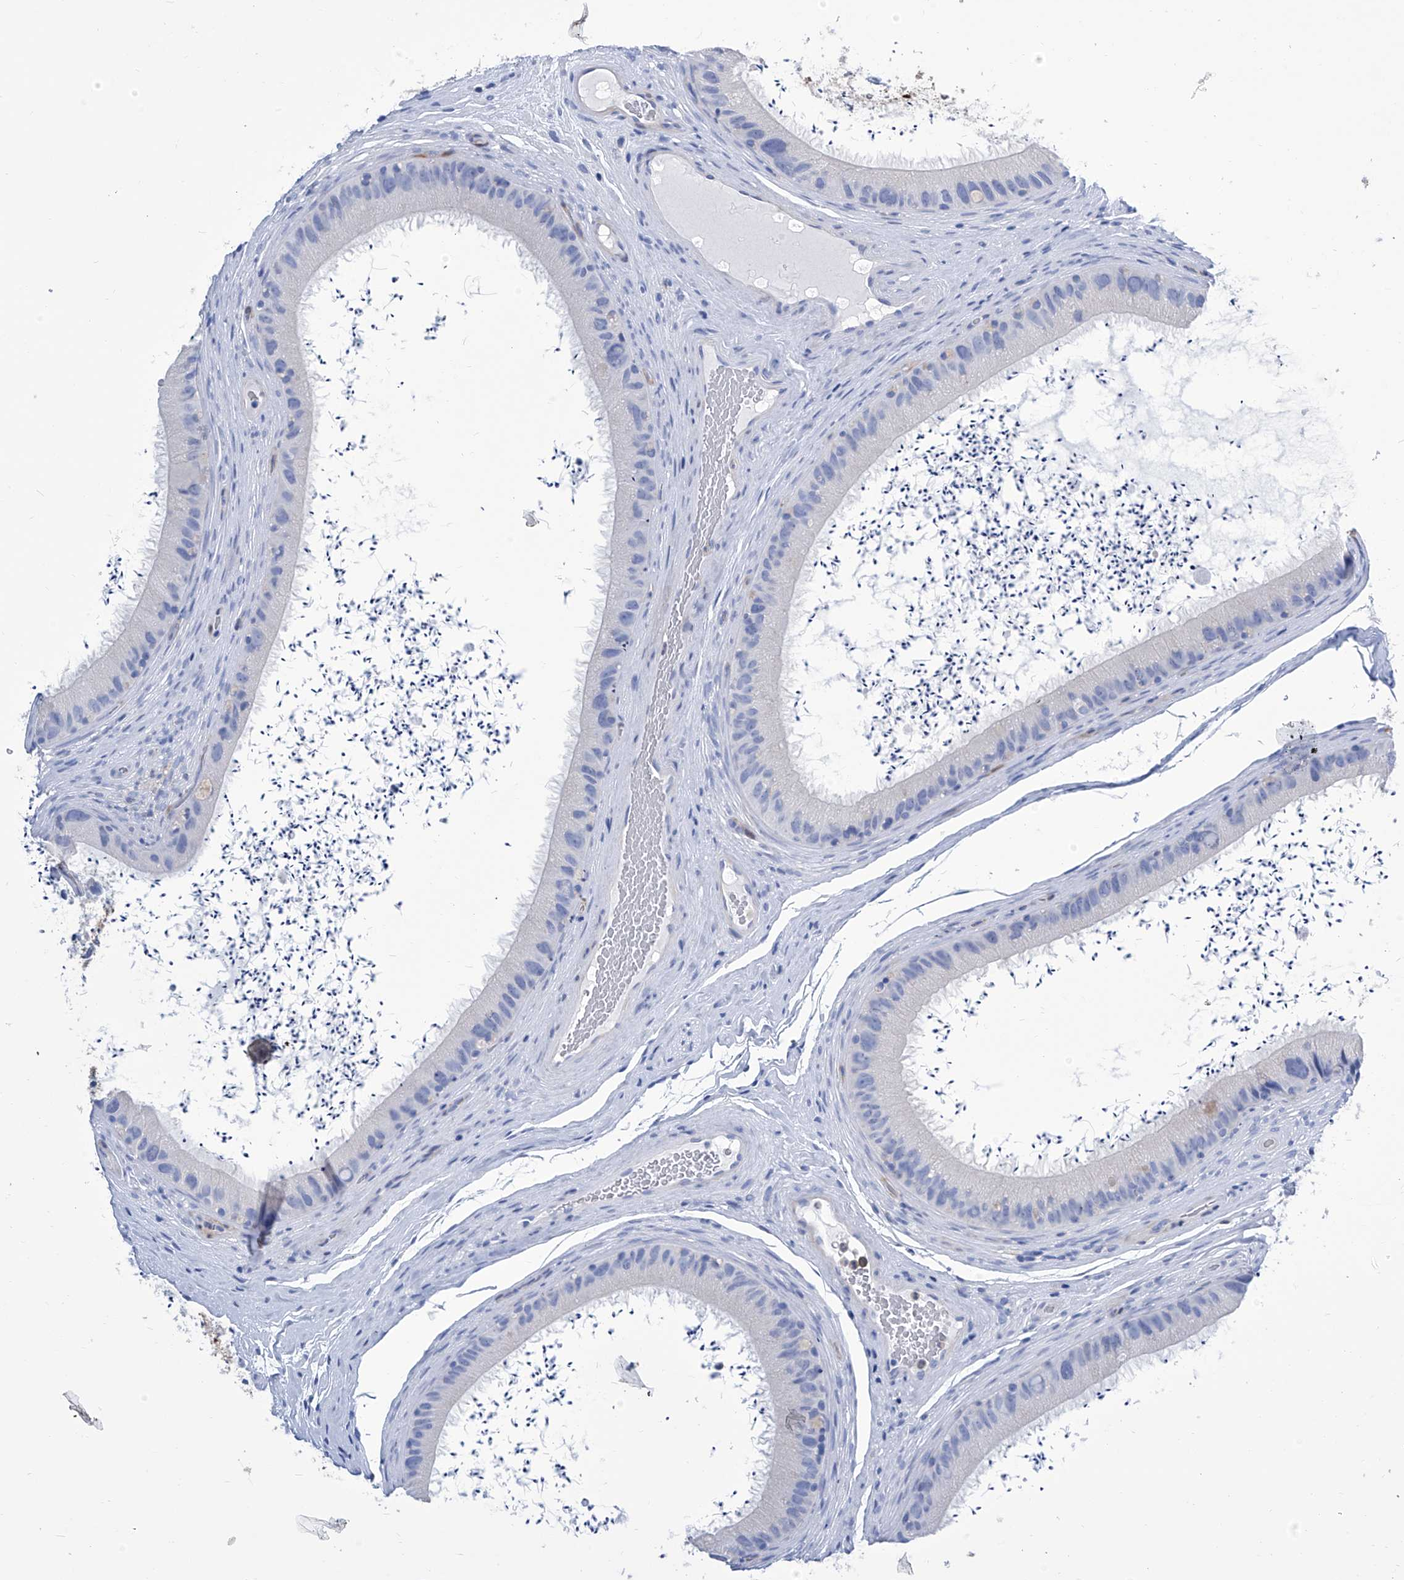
{"staining": {"intensity": "negative", "quantity": "none", "location": "none"}, "tissue": "epididymis", "cell_type": "Glandular cells", "image_type": "normal", "snomed": [{"axis": "morphology", "description": "Normal tissue, NOS"}, {"axis": "topography", "description": "Epididymis, spermatic cord, NOS"}], "caption": "High power microscopy photomicrograph of an IHC photomicrograph of normal epididymis, revealing no significant expression in glandular cells.", "gene": "IMPA2", "patient": {"sex": "male", "age": 50}}